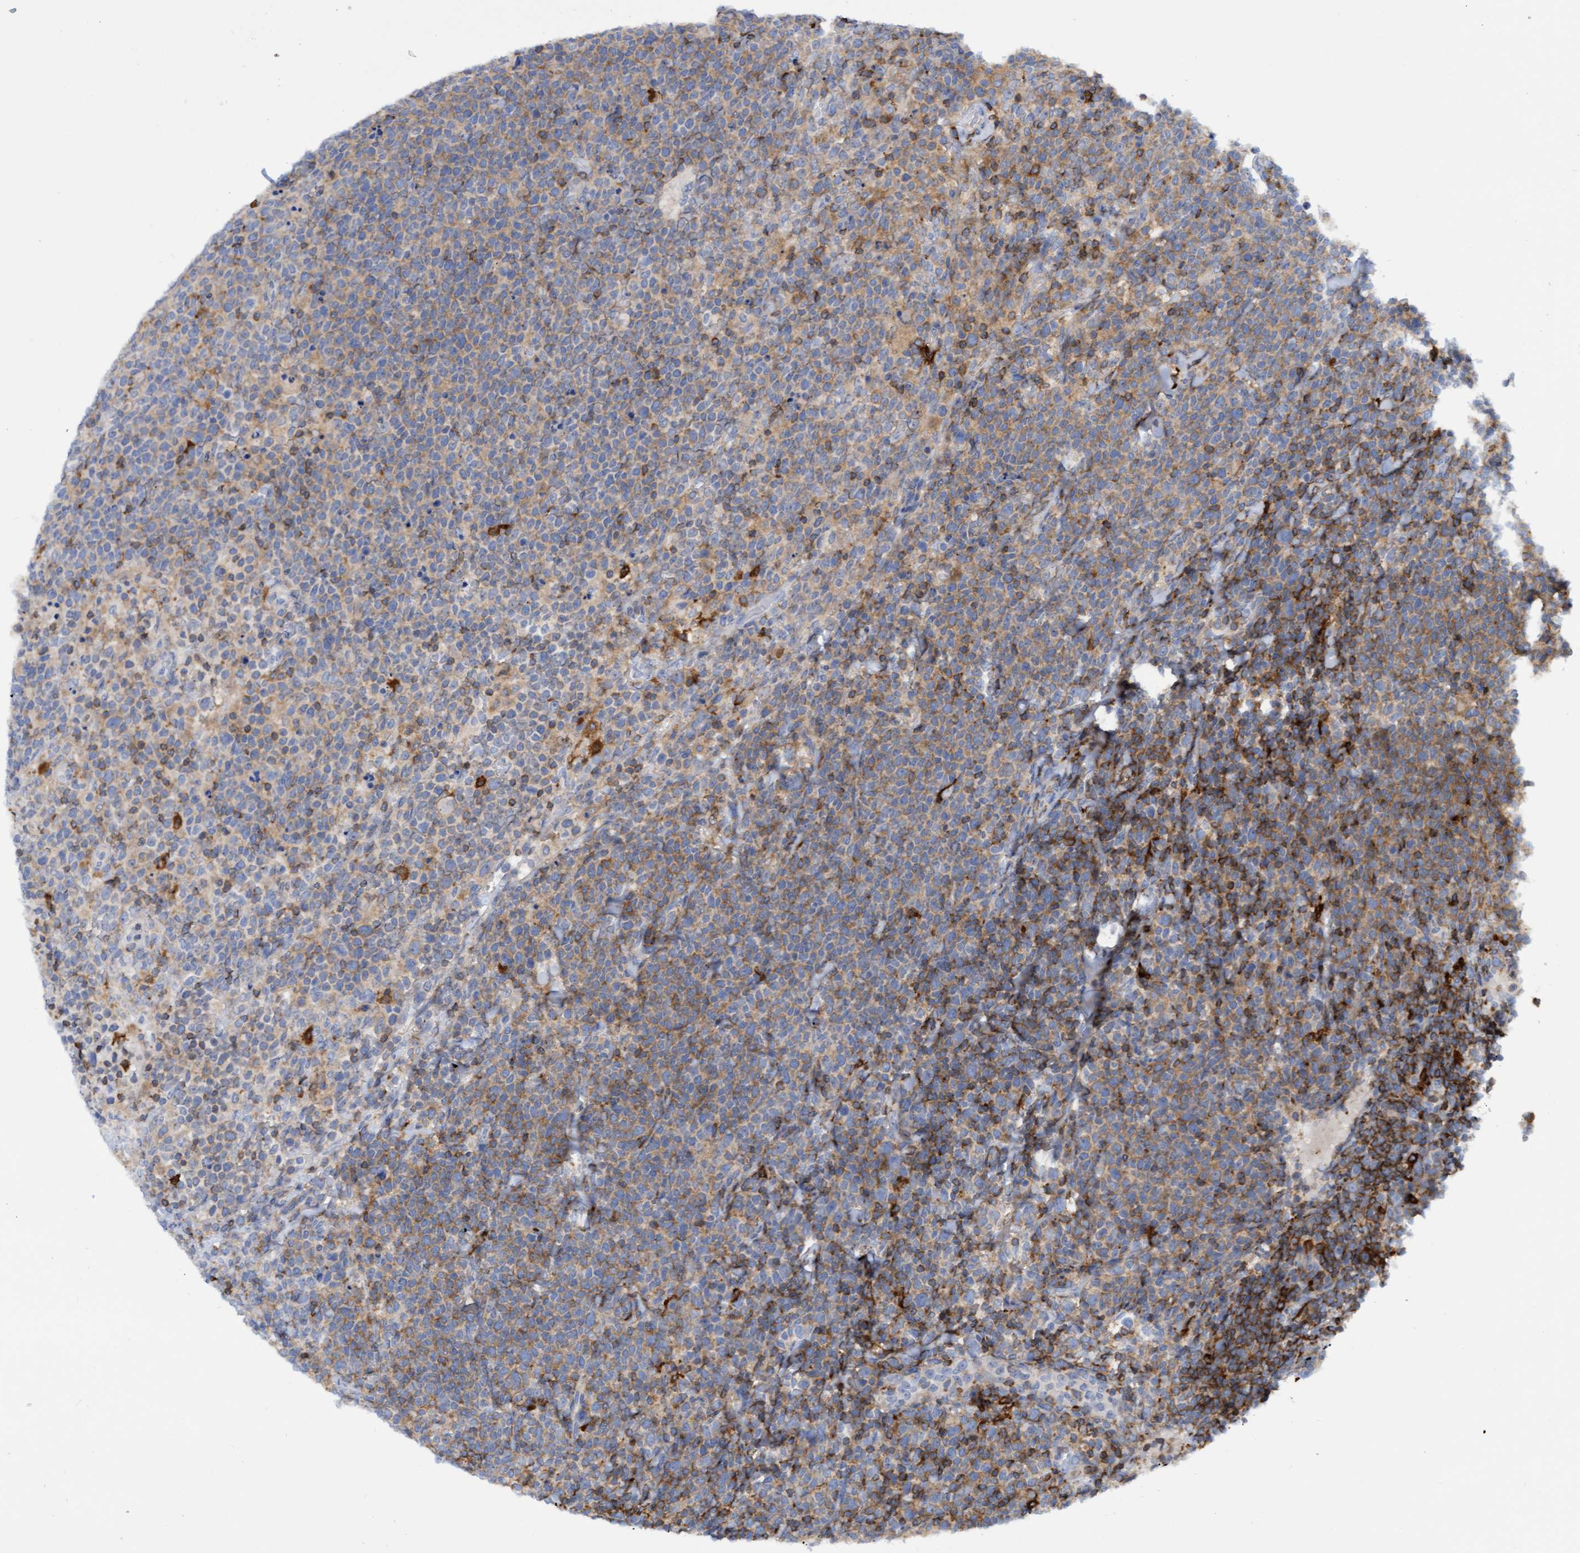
{"staining": {"intensity": "weak", "quantity": "25%-75%", "location": "cytoplasmic/membranous"}, "tissue": "lymphoma", "cell_type": "Tumor cells", "image_type": "cancer", "snomed": [{"axis": "morphology", "description": "Malignant lymphoma, non-Hodgkin's type, High grade"}, {"axis": "topography", "description": "Lymph node"}], "caption": "This is an image of immunohistochemistry (IHC) staining of high-grade malignant lymphoma, non-Hodgkin's type, which shows weak expression in the cytoplasmic/membranous of tumor cells.", "gene": "FNBP1", "patient": {"sex": "male", "age": 61}}